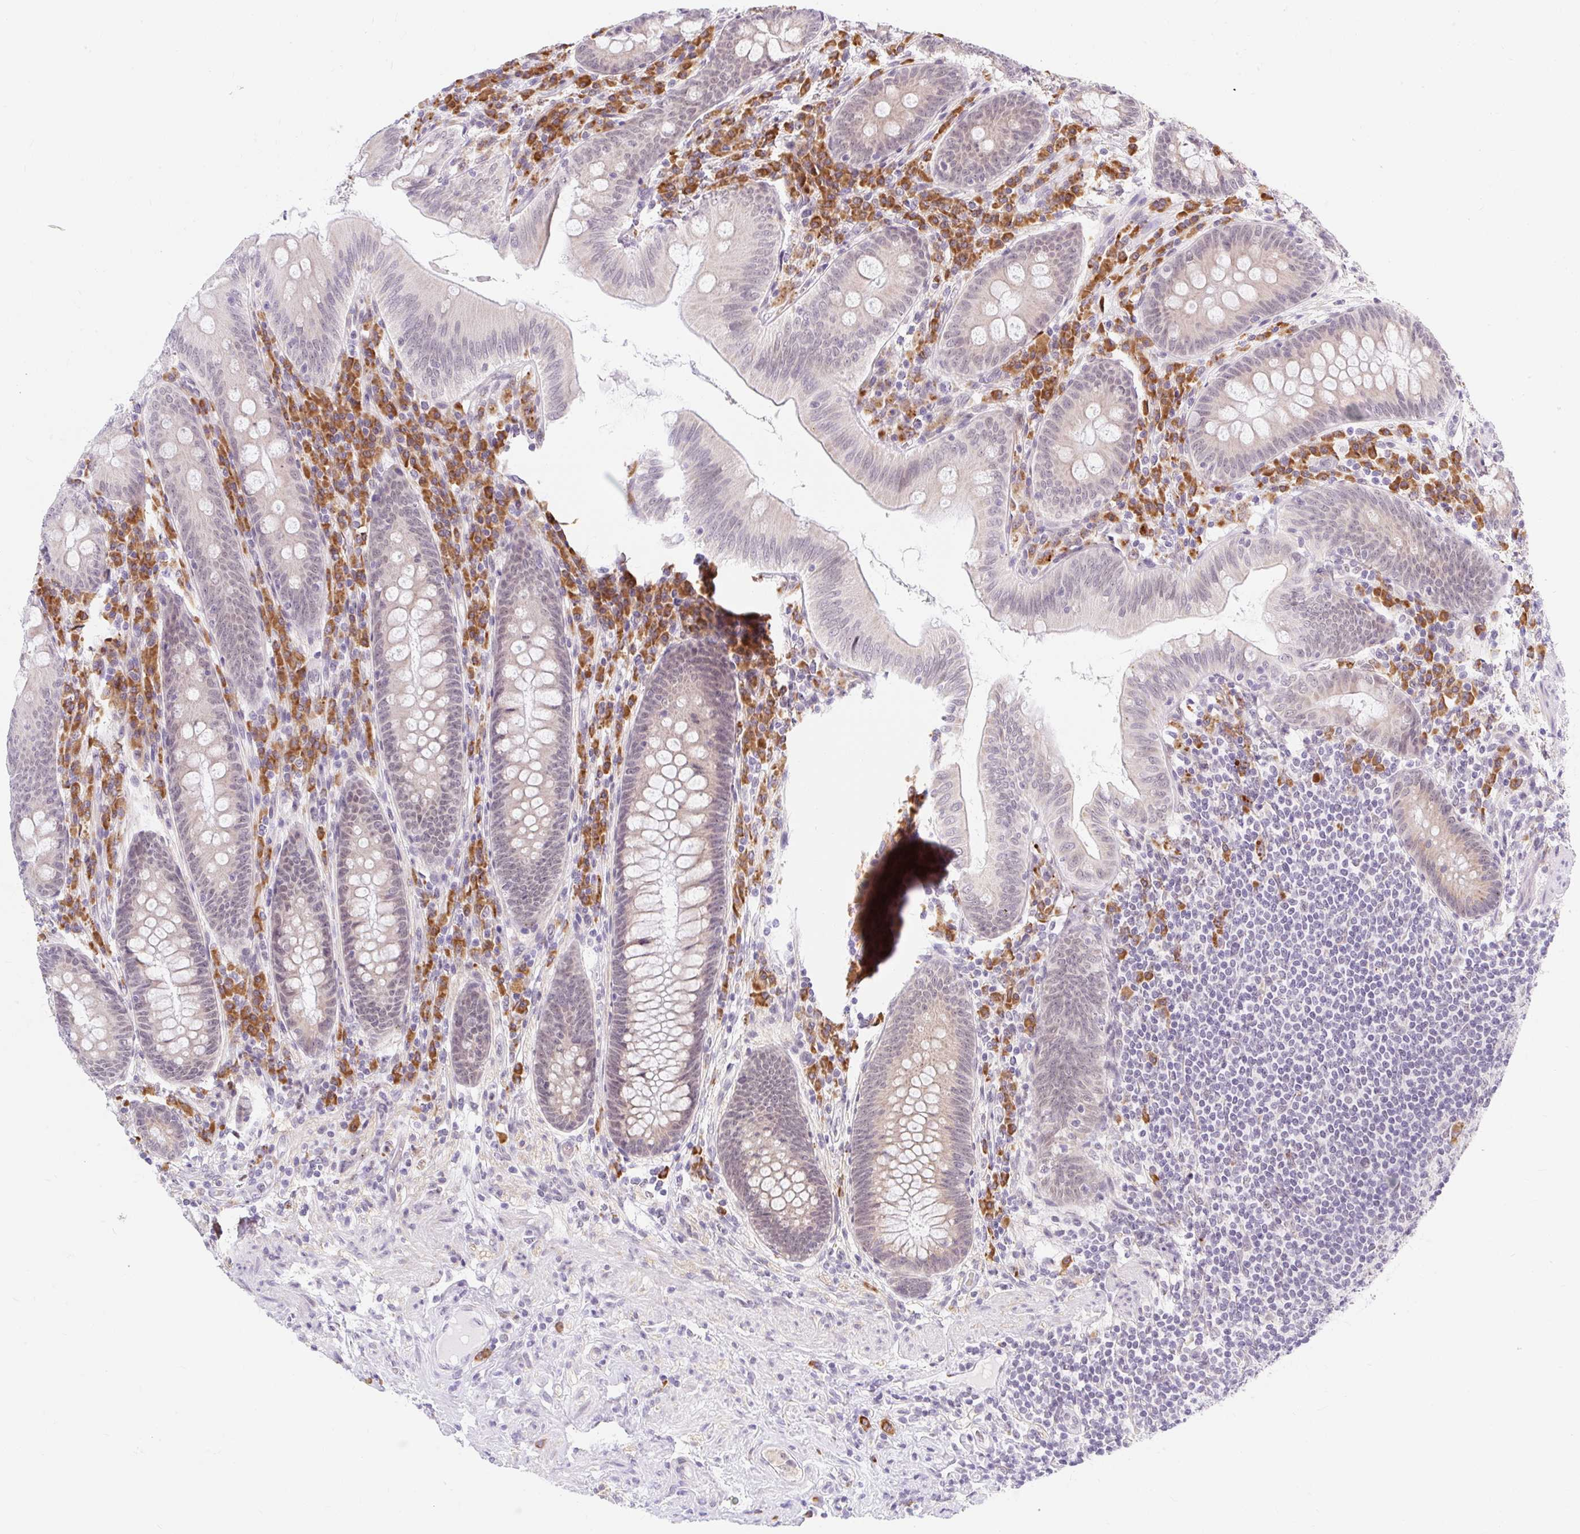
{"staining": {"intensity": "negative", "quantity": "none", "location": "none"}, "tissue": "appendix", "cell_type": "Glandular cells", "image_type": "normal", "snomed": [{"axis": "morphology", "description": "Normal tissue, NOS"}, {"axis": "topography", "description": "Appendix"}], "caption": "This is an immunohistochemistry (IHC) micrograph of unremarkable human appendix. There is no positivity in glandular cells.", "gene": "SRSF10", "patient": {"sex": "male", "age": 71}}